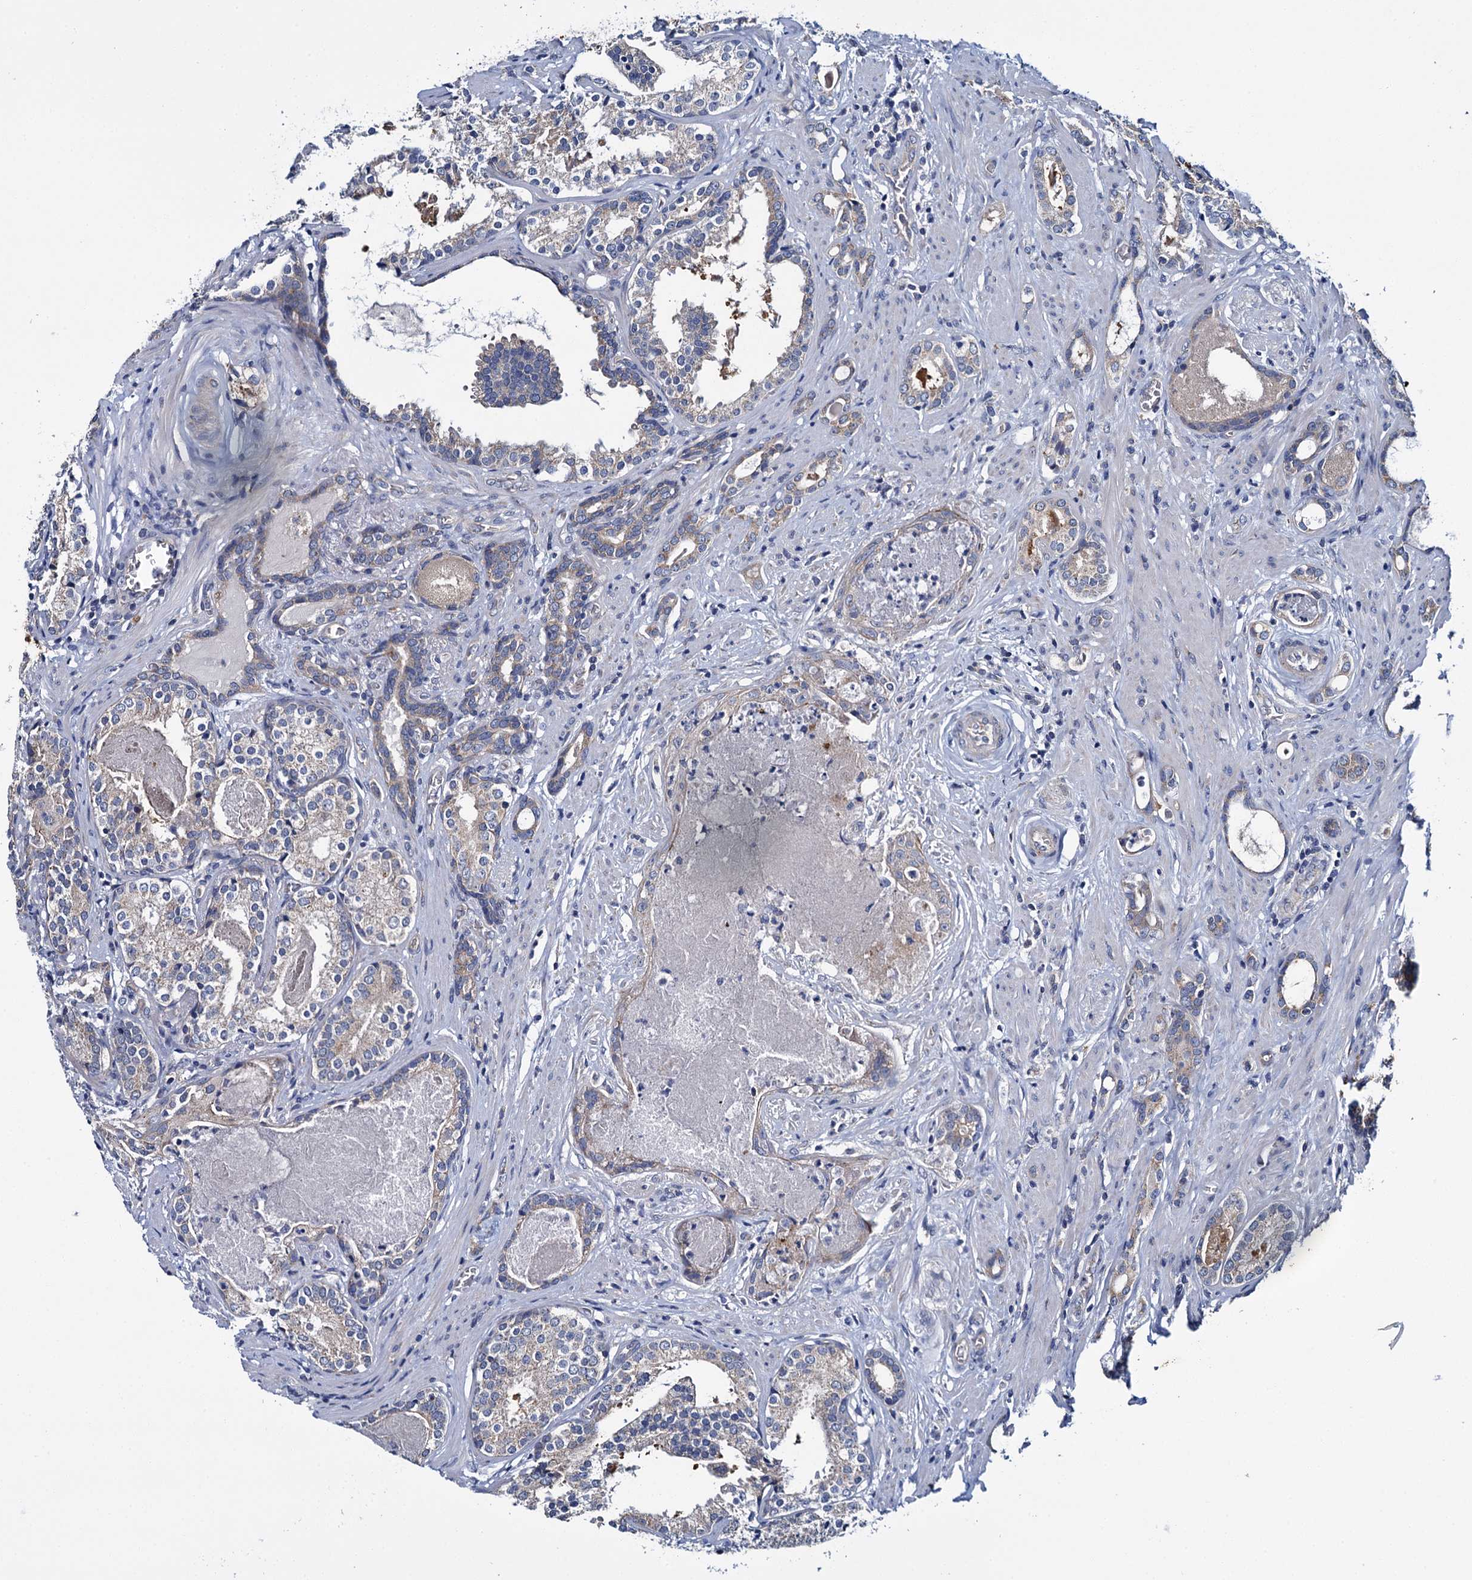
{"staining": {"intensity": "weak", "quantity": "<25%", "location": "cytoplasmic/membranous"}, "tissue": "prostate cancer", "cell_type": "Tumor cells", "image_type": "cancer", "snomed": [{"axis": "morphology", "description": "Adenocarcinoma, High grade"}, {"axis": "topography", "description": "Prostate"}], "caption": "Tumor cells are negative for protein expression in human prostate cancer (high-grade adenocarcinoma).", "gene": "CEP295", "patient": {"sex": "male", "age": 58}}